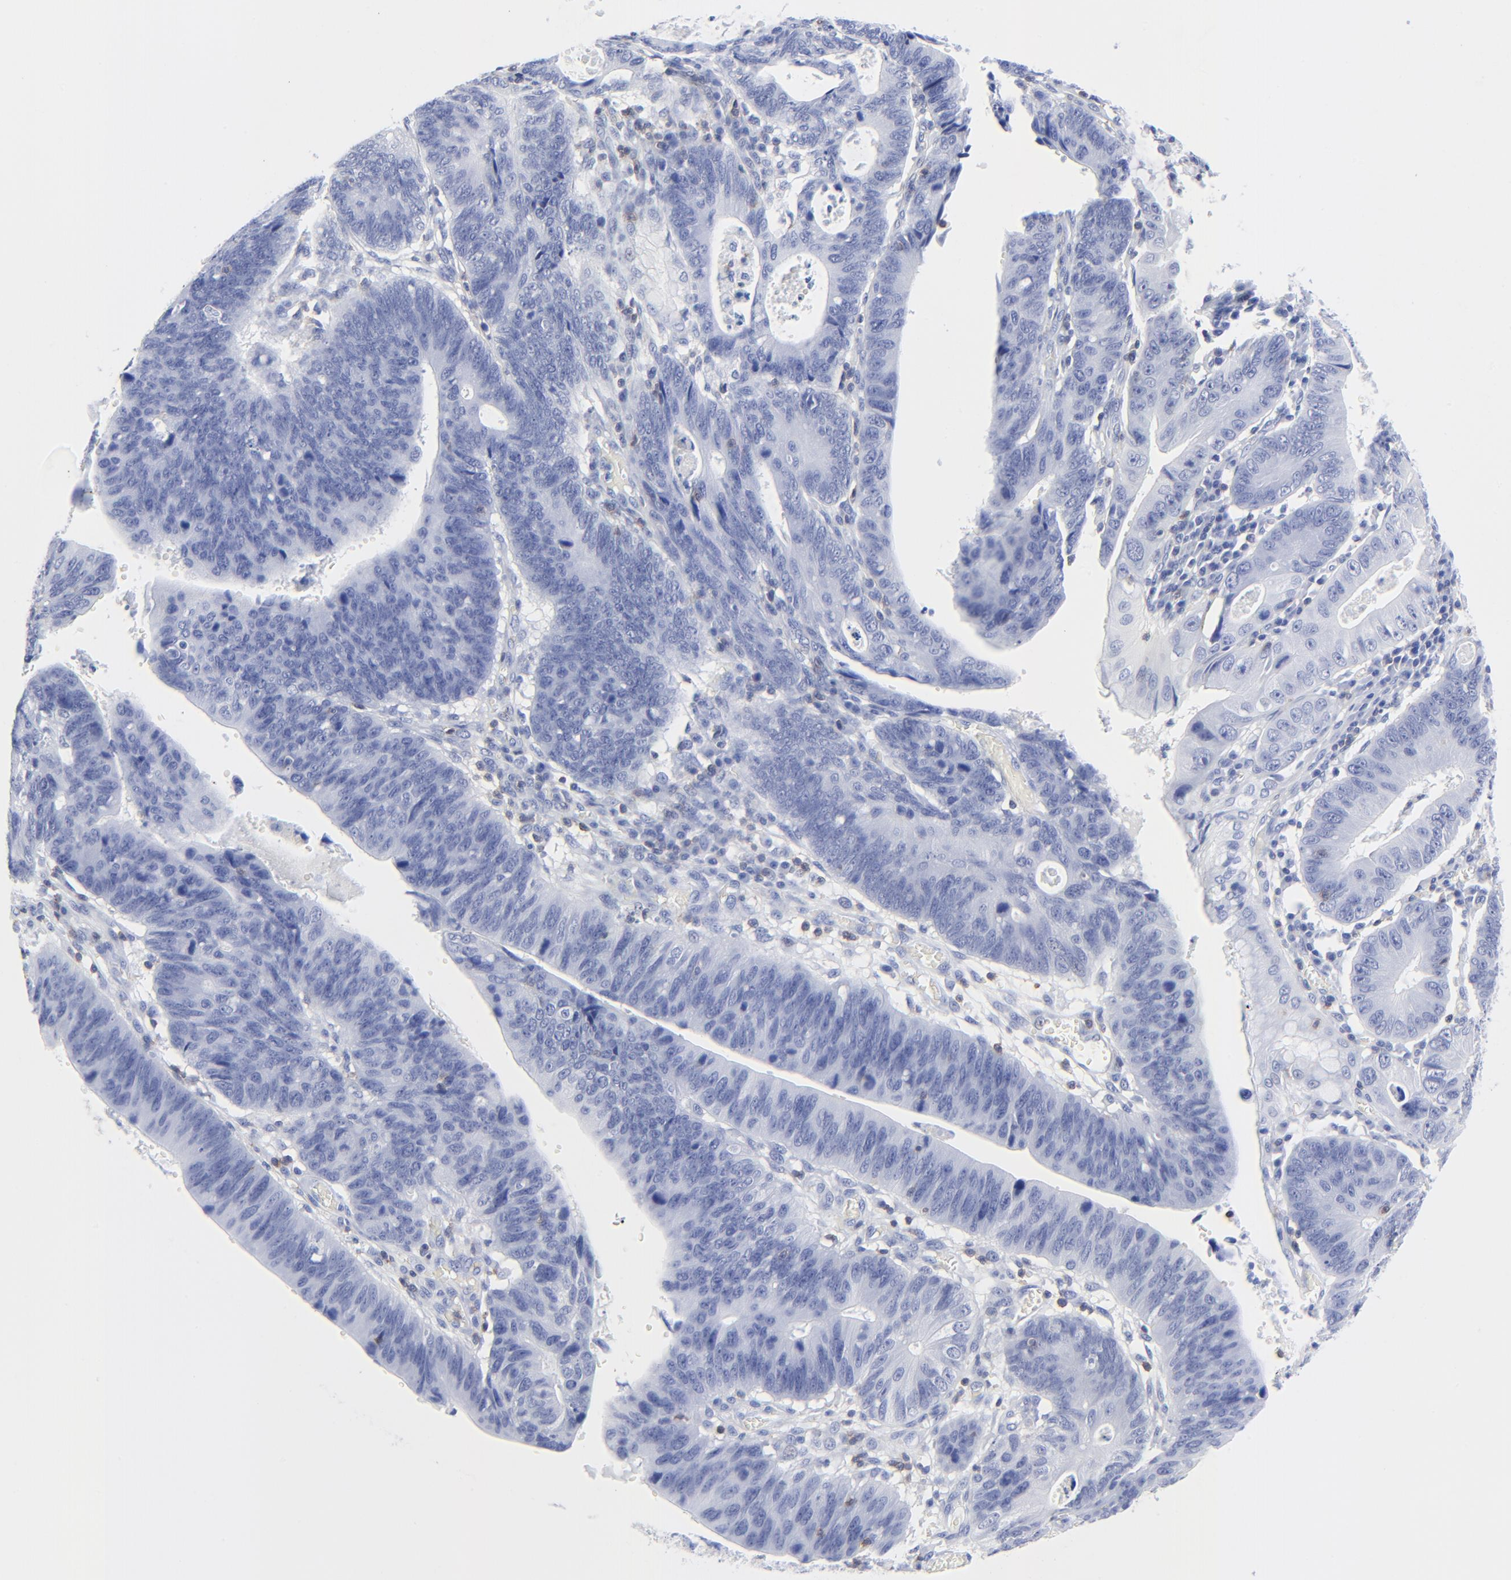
{"staining": {"intensity": "negative", "quantity": "none", "location": "none"}, "tissue": "stomach cancer", "cell_type": "Tumor cells", "image_type": "cancer", "snomed": [{"axis": "morphology", "description": "Adenocarcinoma, NOS"}, {"axis": "topography", "description": "Stomach"}], "caption": "DAB immunohistochemical staining of stomach cancer (adenocarcinoma) reveals no significant positivity in tumor cells. Nuclei are stained in blue.", "gene": "LCK", "patient": {"sex": "male", "age": 59}}